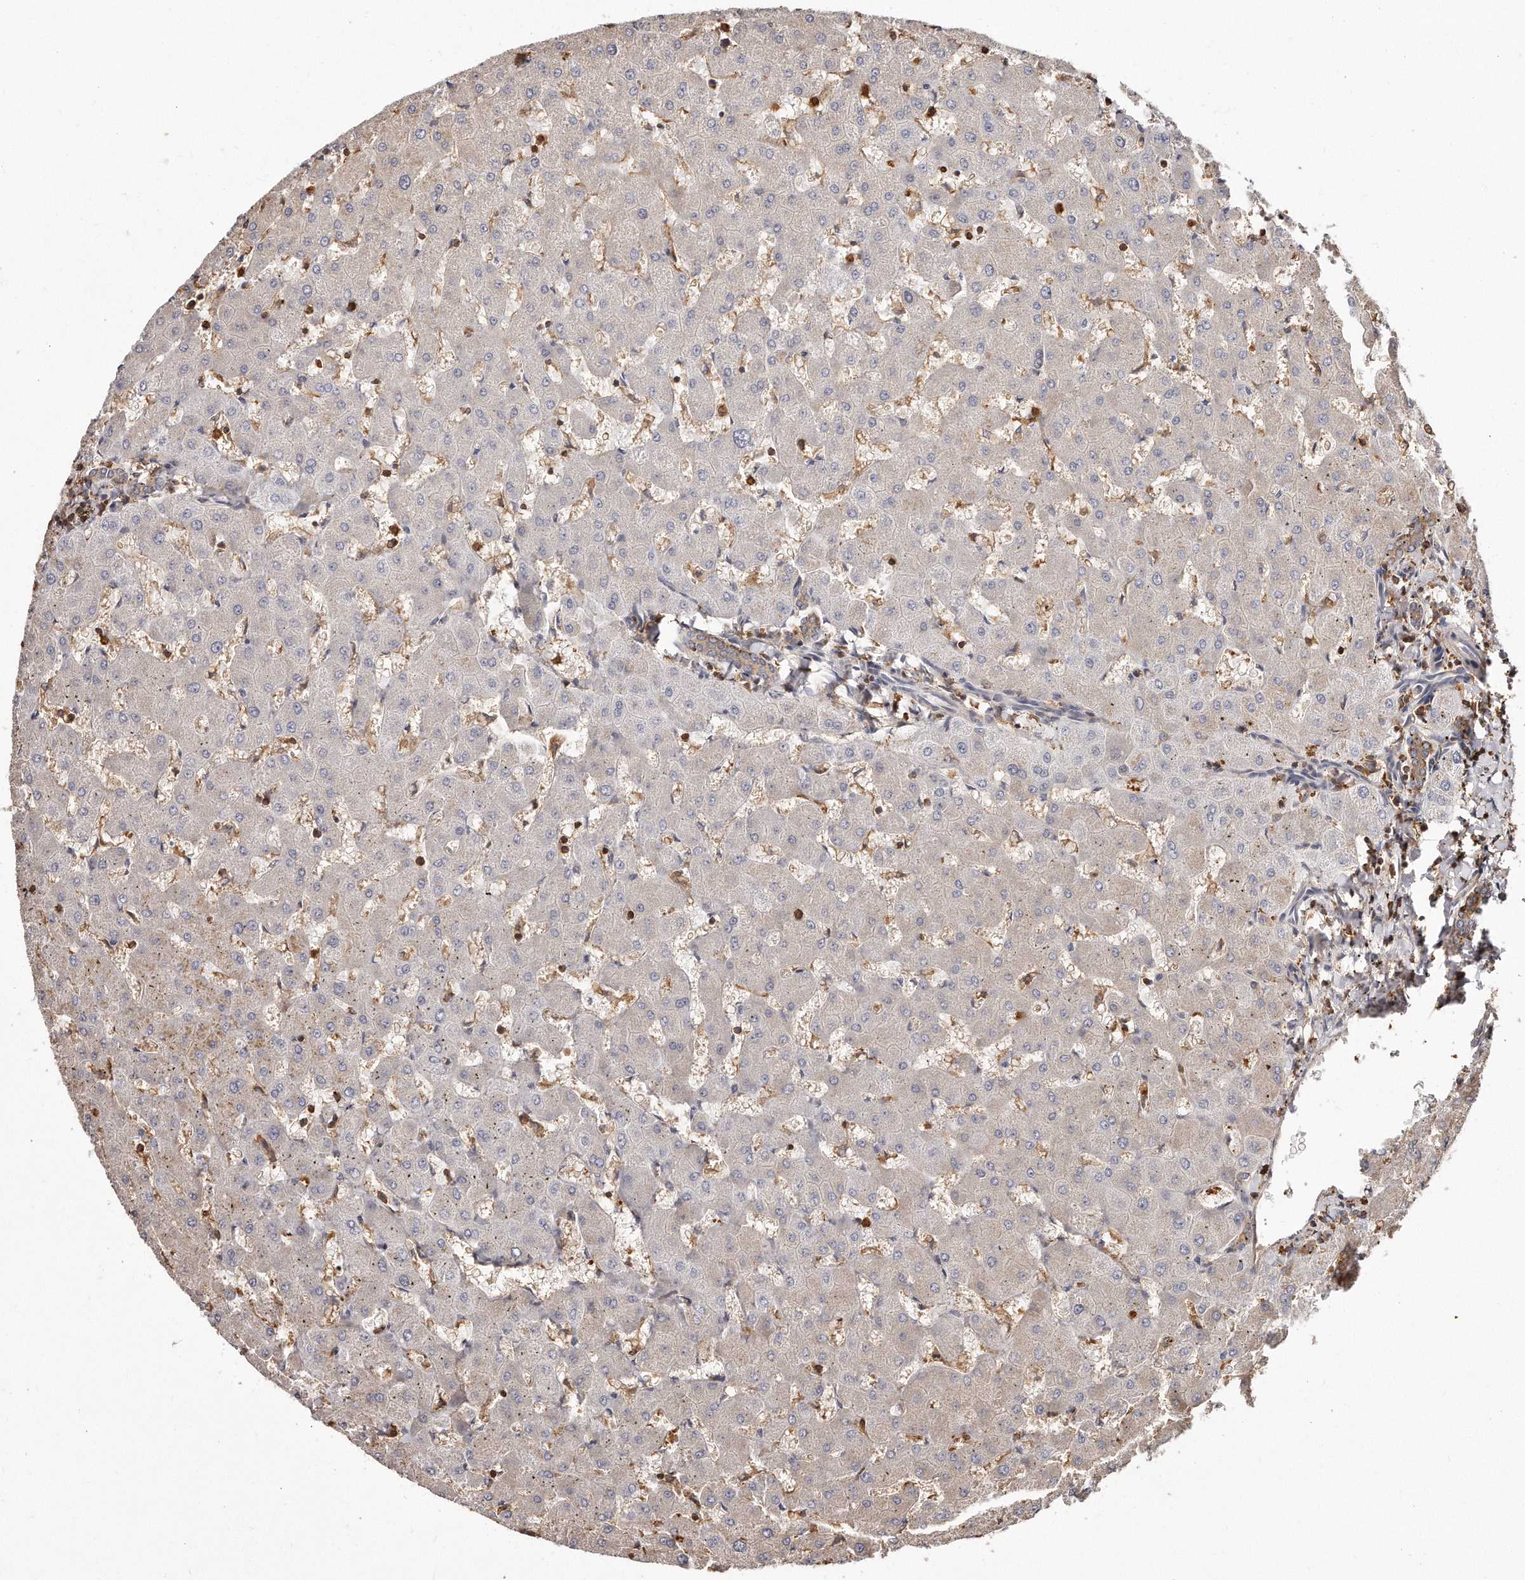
{"staining": {"intensity": "weak", "quantity": "25%-75%", "location": "cytoplasmic/membranous"}, "tissue": "liver", "cell_type": "Cholangiocytes", "image_type": "normal", "snomed": [{"axis": "morphology", "description": "Normal tissue, NOS"}, {"axis": "topography", "description": "Liver"}], "caption": "This image shows immunohistochemistry (IHC) staining of unremarkable human liver, with low weak cytoplasmic/membranous staining in about 25%-75% of cholangiocytes.", "gene": "CAP1", "patient": {"sex": "female", "age": 63}}